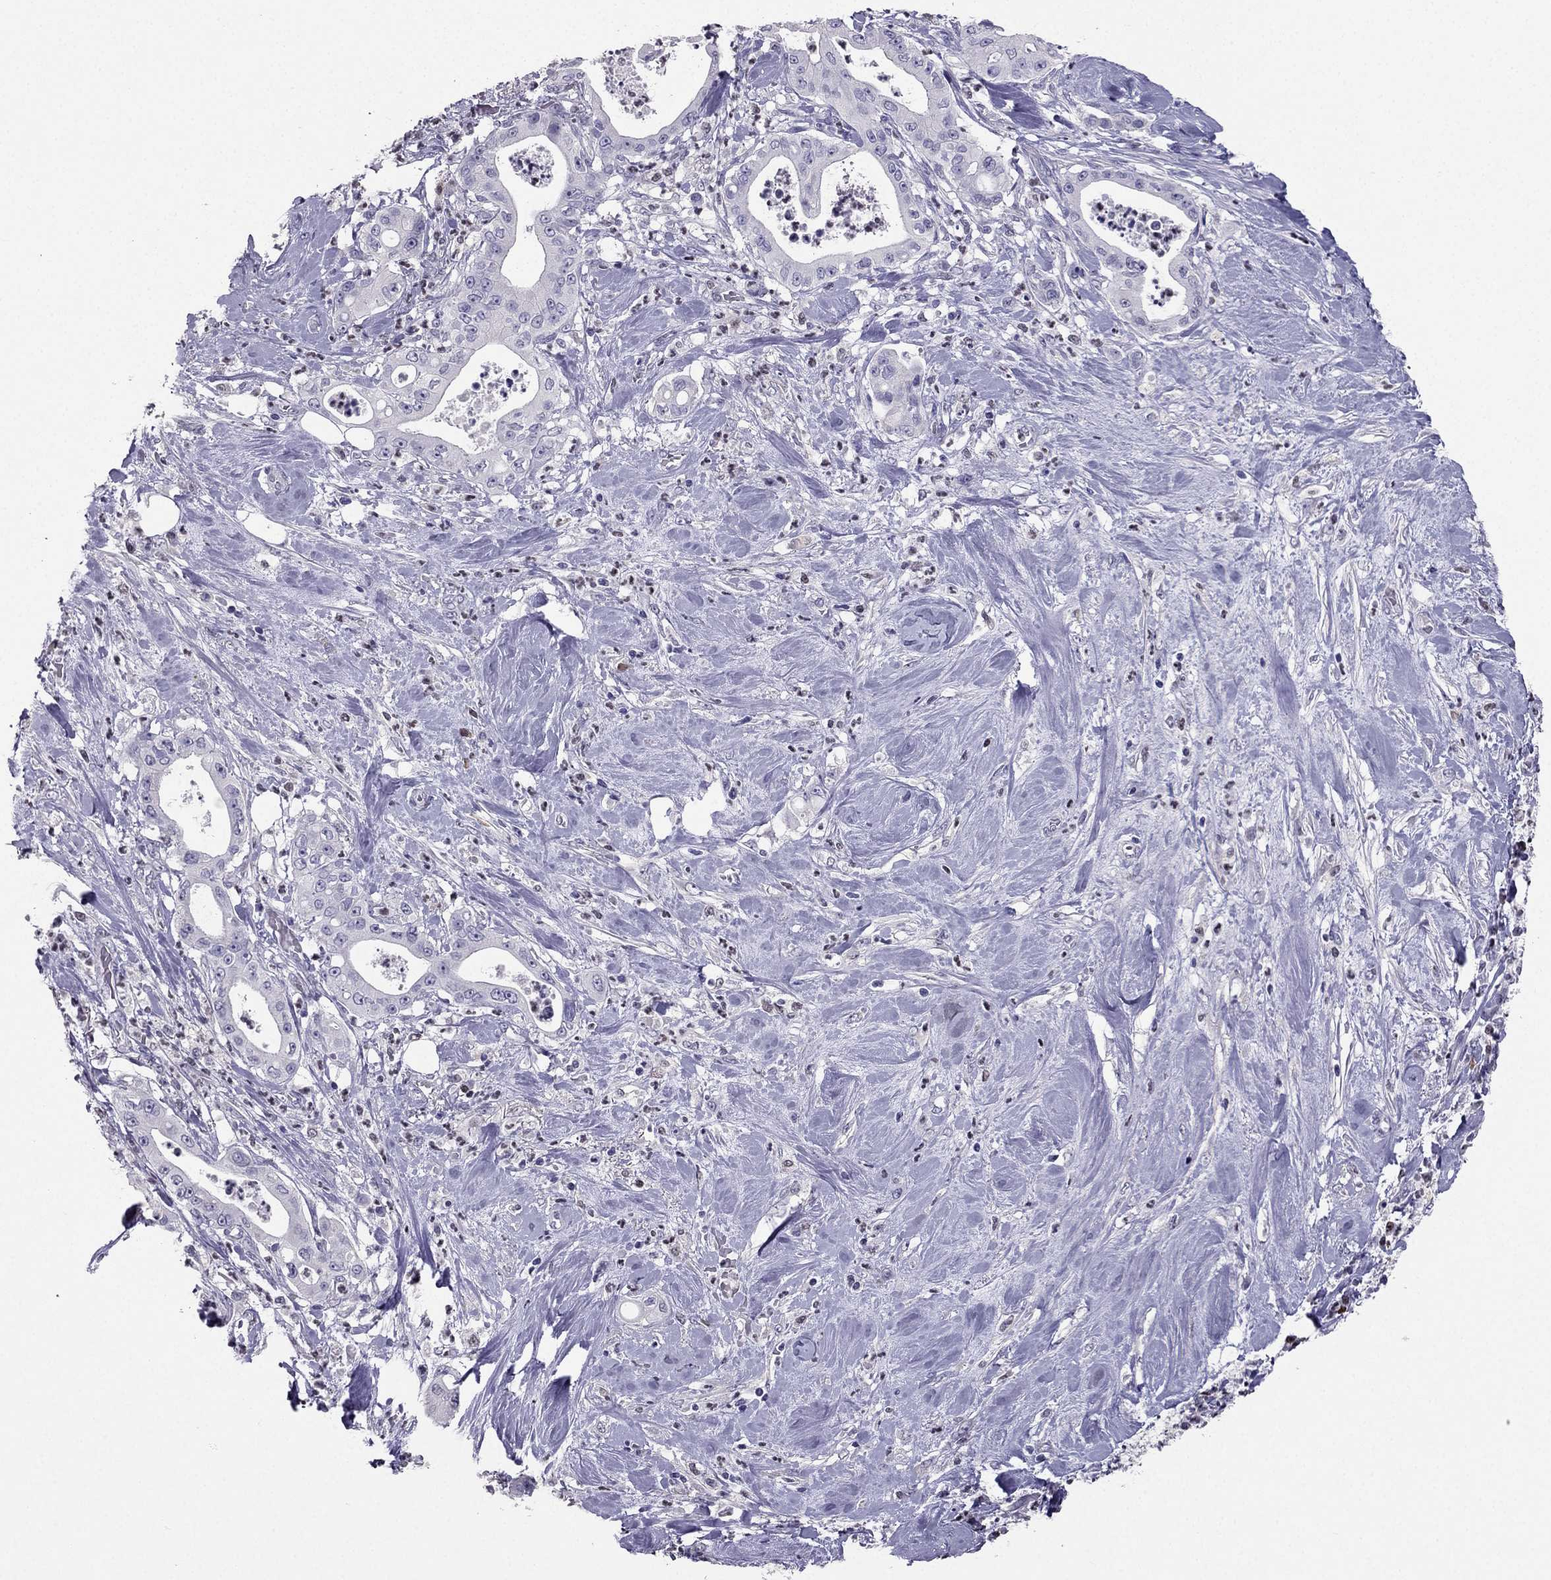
{"staining": {"intensity": "negative", "quantity": "none", "location": "none"}, "tissue": "pancreatic cancer", "cell_type": "Tumor cells", "image_type": "cancer", "snomed": [{"axis": "morphology", "description": "Adenocarcinoma, NOS"}, {"axis": "topography", "description": "Pancreas"}], "caption": "Immunohistochemistry image of neoplastic tissue: pancreatic adenocarcinoma stained with DAB (3,3'-diaminobenzidine) exhibits no significant protein staining in tumor cells.", "gene": "ARID3A", "patient": {"sex": "male", "age": 71}}